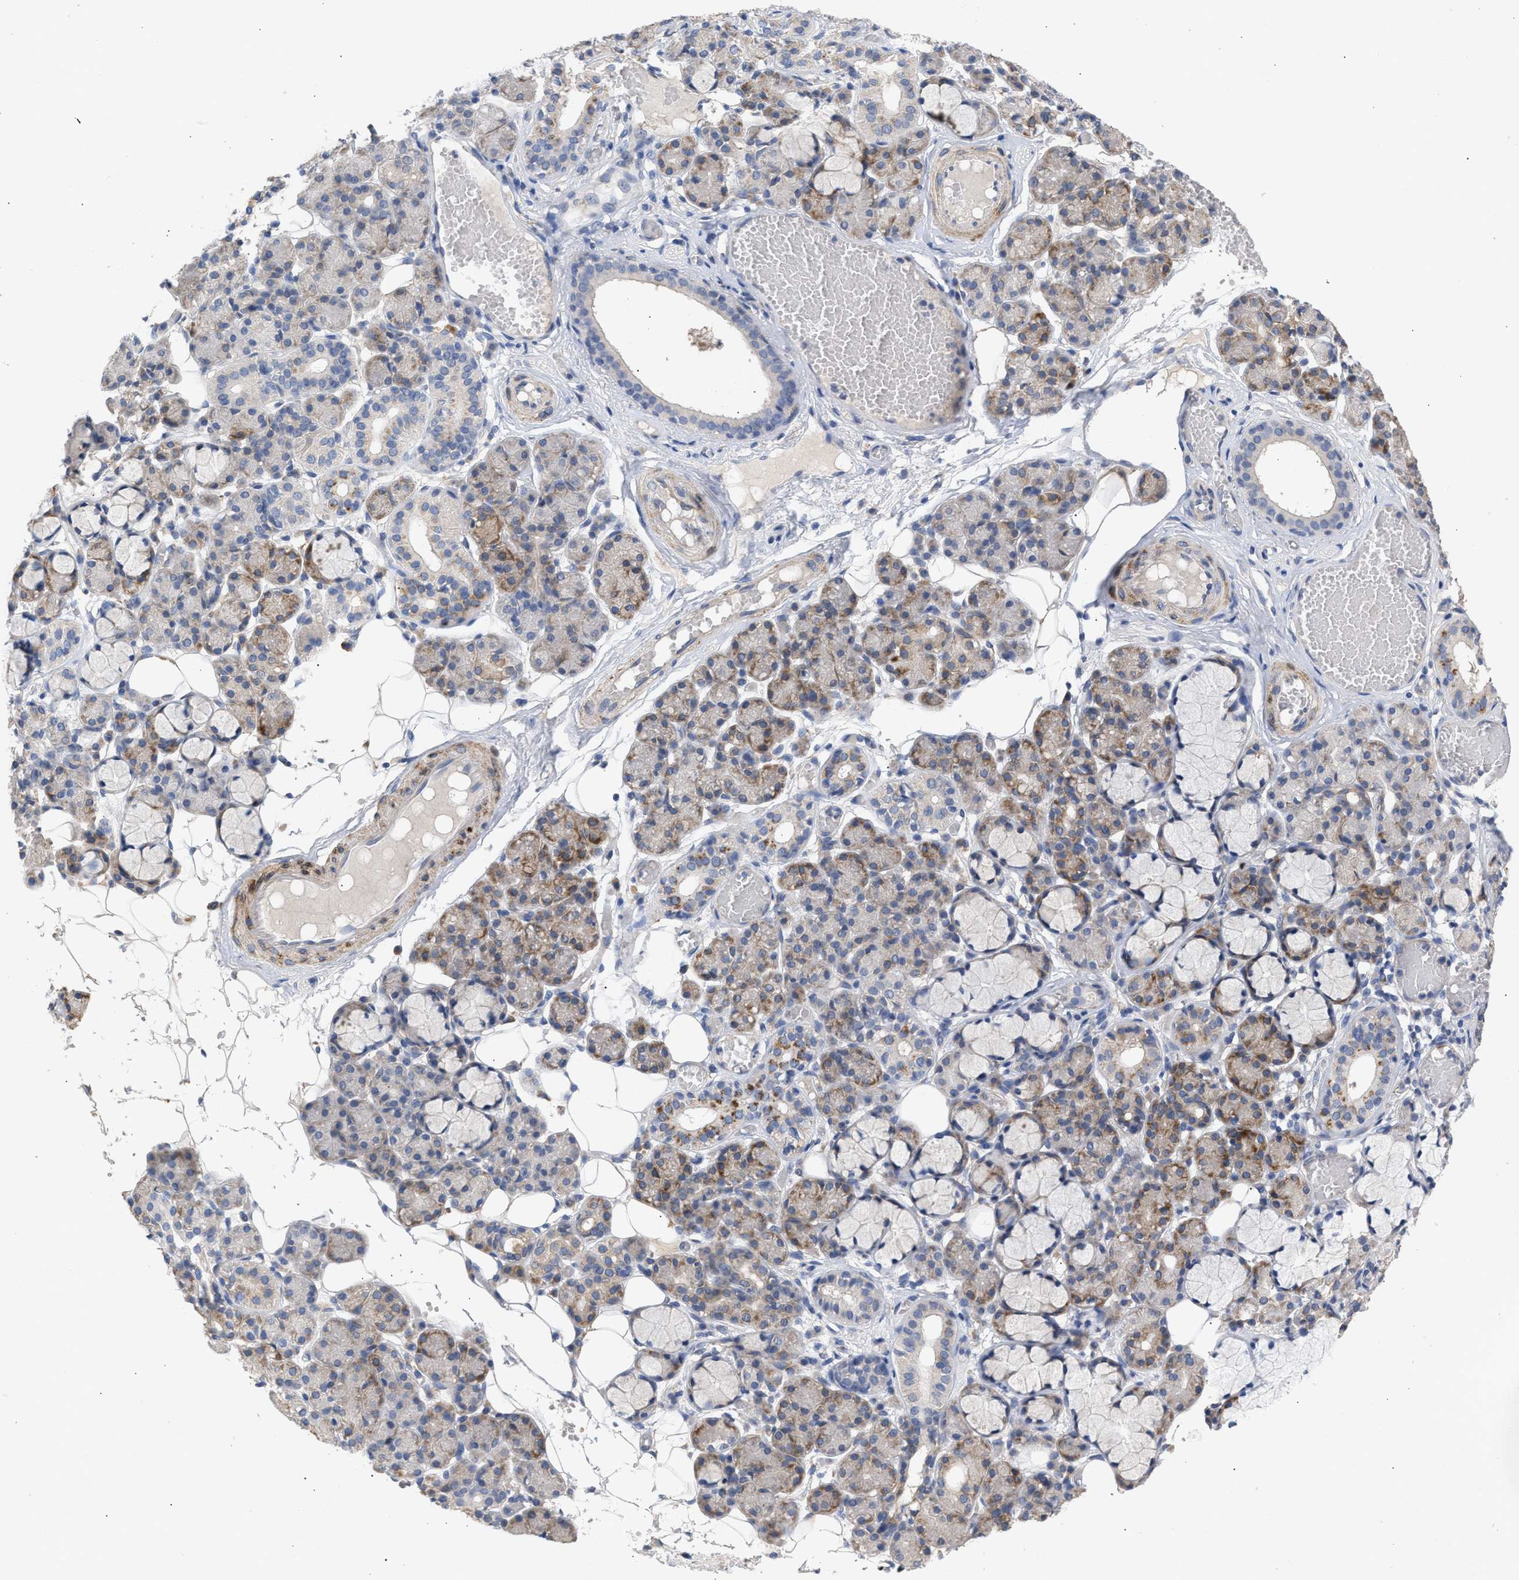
{"staining": {"intensity": "moderate", "quantity": "25%-75%", "location": "cytoplasmic/membranous"}, "tissue": "salivary gland", "cell_type": "Glandular cells", "image_type": "normal", "snomed": [{"axis": "morphology", "description": "Normal tissue, NOS"}, {"axis": "topography", "description": "Salivary gland"}], "caption": "Immunohistochemical staining of normal human salivary gland displays 25%-75% levels of moderate cytoplasmic/membranous protein positivity in approximately 25%-75% of glandular cells. (DAB IHC, brown staining for protein, blue staining for nuclei).", "gene": "SELENOM", "patient": {"sex": "male", "age": 63}}